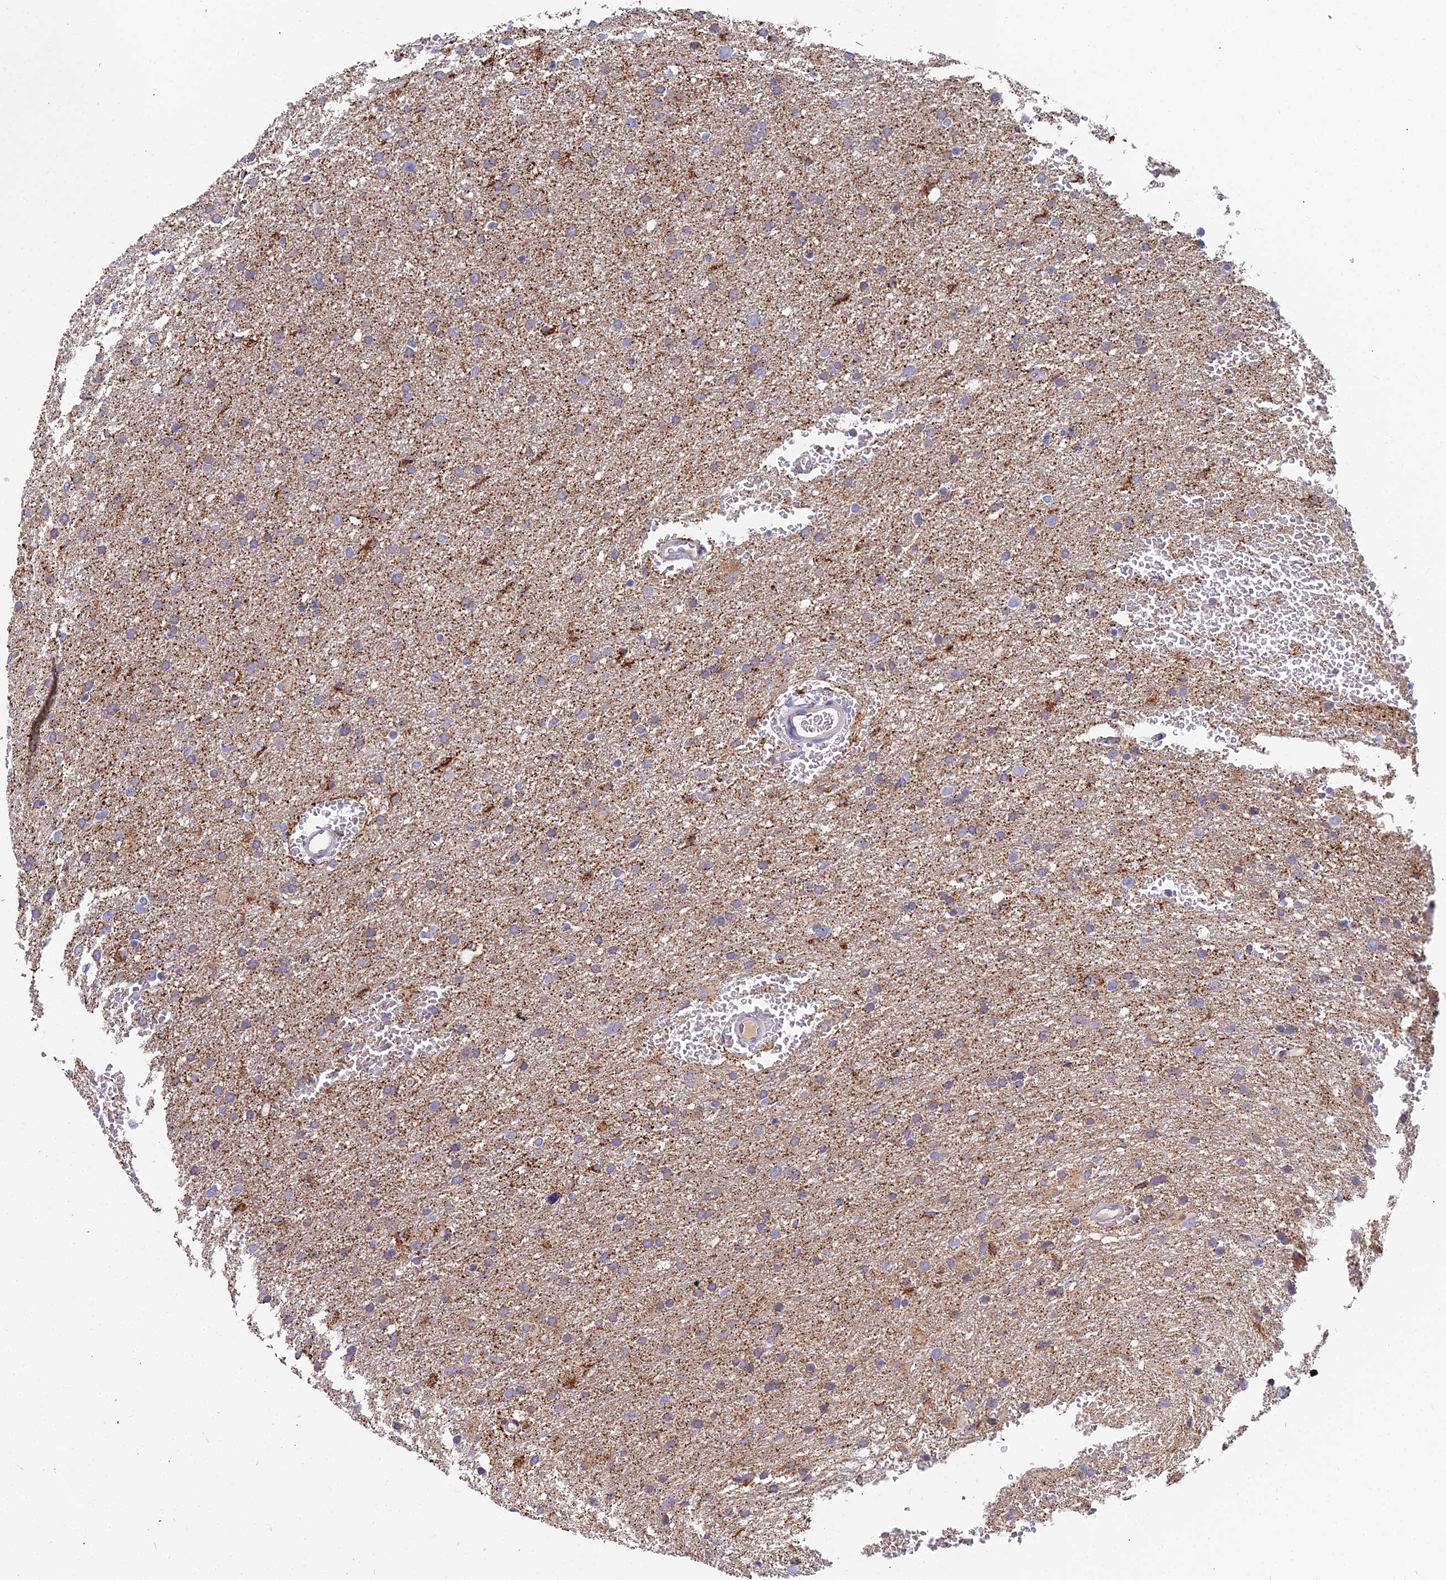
{"staining": {"intensity": "weak", "quantity": ">75%", "location": "cytoplasmic/membranous"}, "tissue": "glioma", "cell_type": "Tumor cells", "image_type": "cancer", "snomed": [{"axis": "morphology", "description": "Glioma, malignant, High grade"}, {"axis": "topography", "description": "Cerebral cortex"}], "caption": "Weak cytoplasmic/membranous protein staining is seen in approximately >75% of tumor cells in glioma.", "gene": "ASPHD1", "patient": {"sex": "female", "age": 36}}